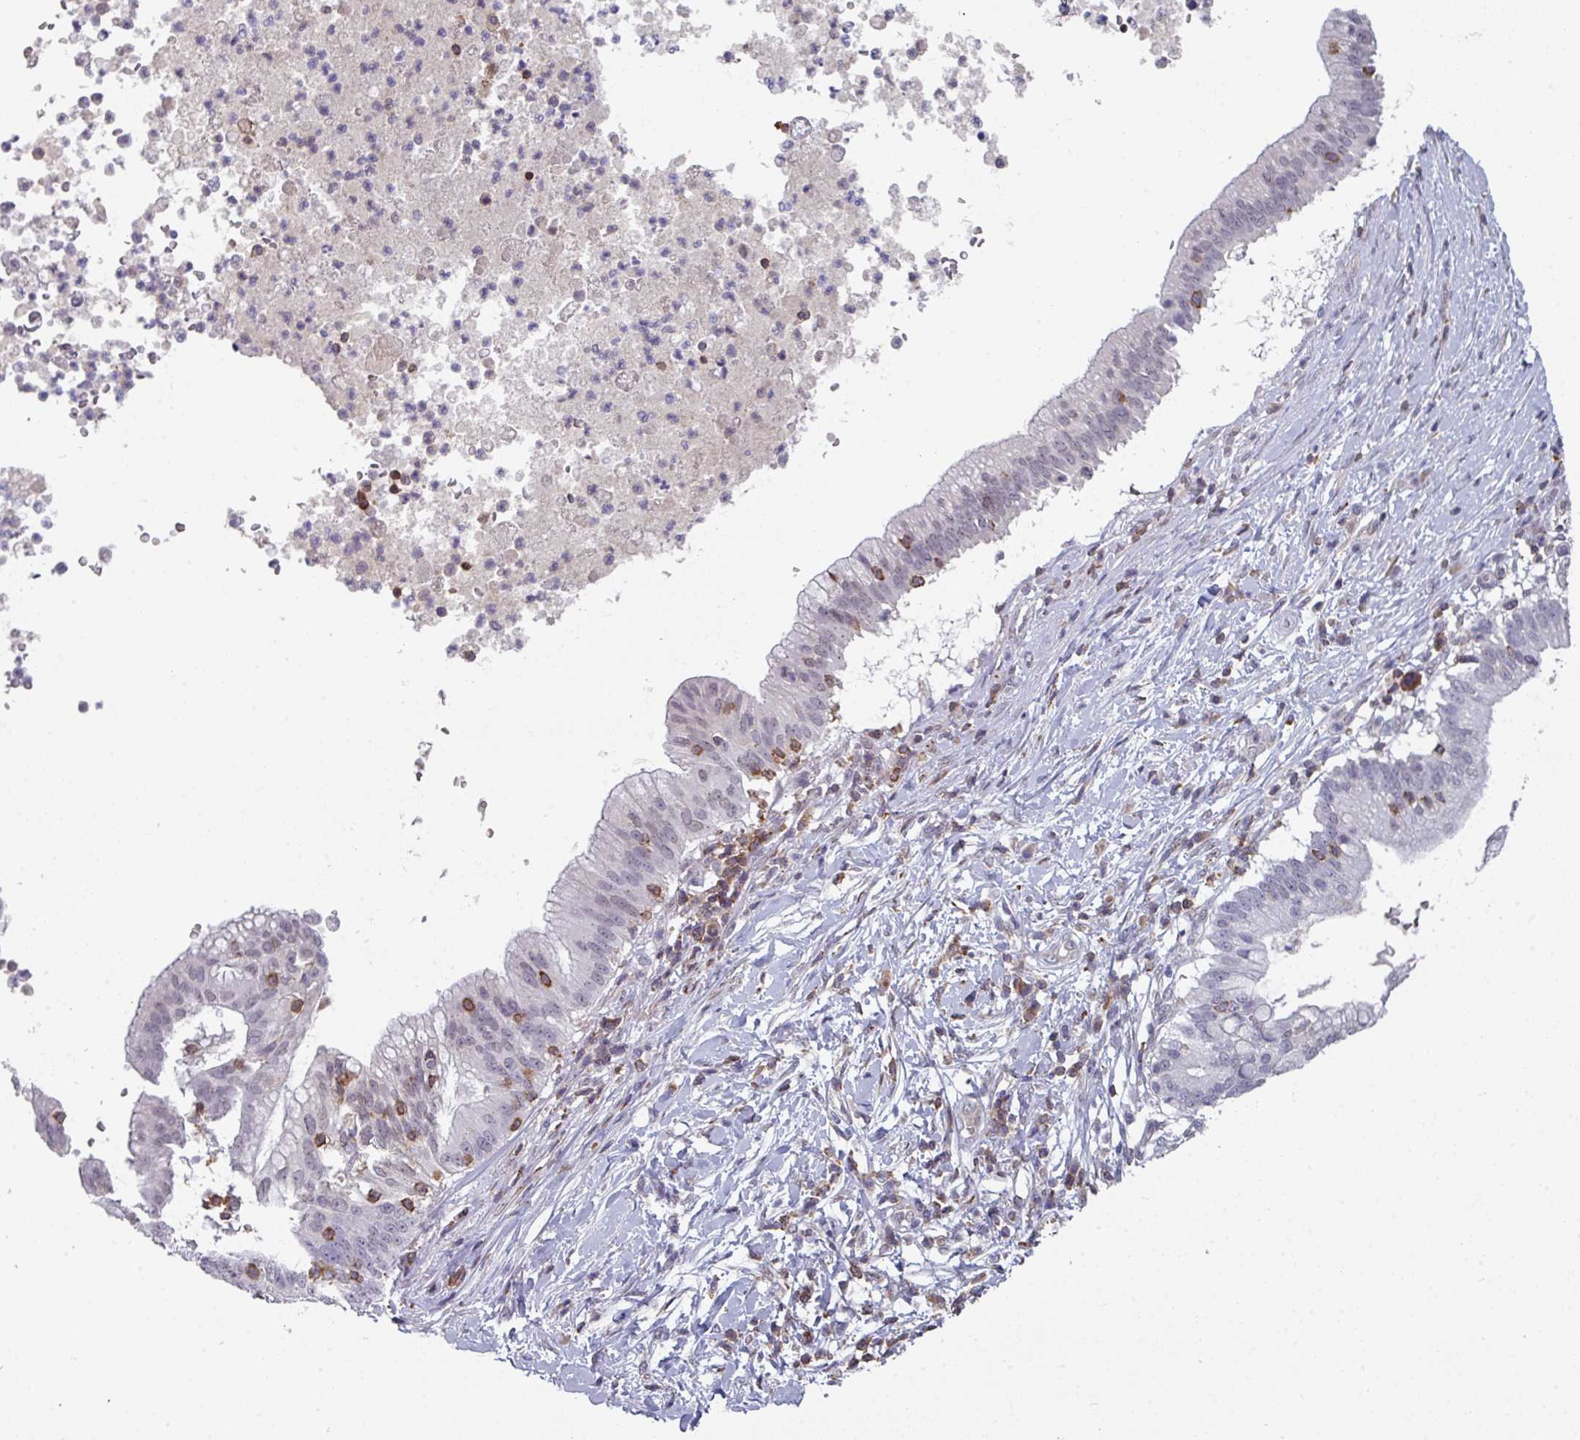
{"staining": {"intensity": "negative", "quantity": "none", "location": "none"}, "tissue": "pancreatic cancer", "cell_type": "Tumor cells", "image_type": "cancer", "snomed": [{"axis": "morphology", "description": "Adenocarcinoma, NOS"}, {"axis": "topography", "description": "Pancreas"}], "caption": "Micrograph shows no protein positivity in tumor cells of adenocarcinoma (pancreatic) tissue.", "gene": "RASAL3", "patient": {"sex": "male", "age": 68}}